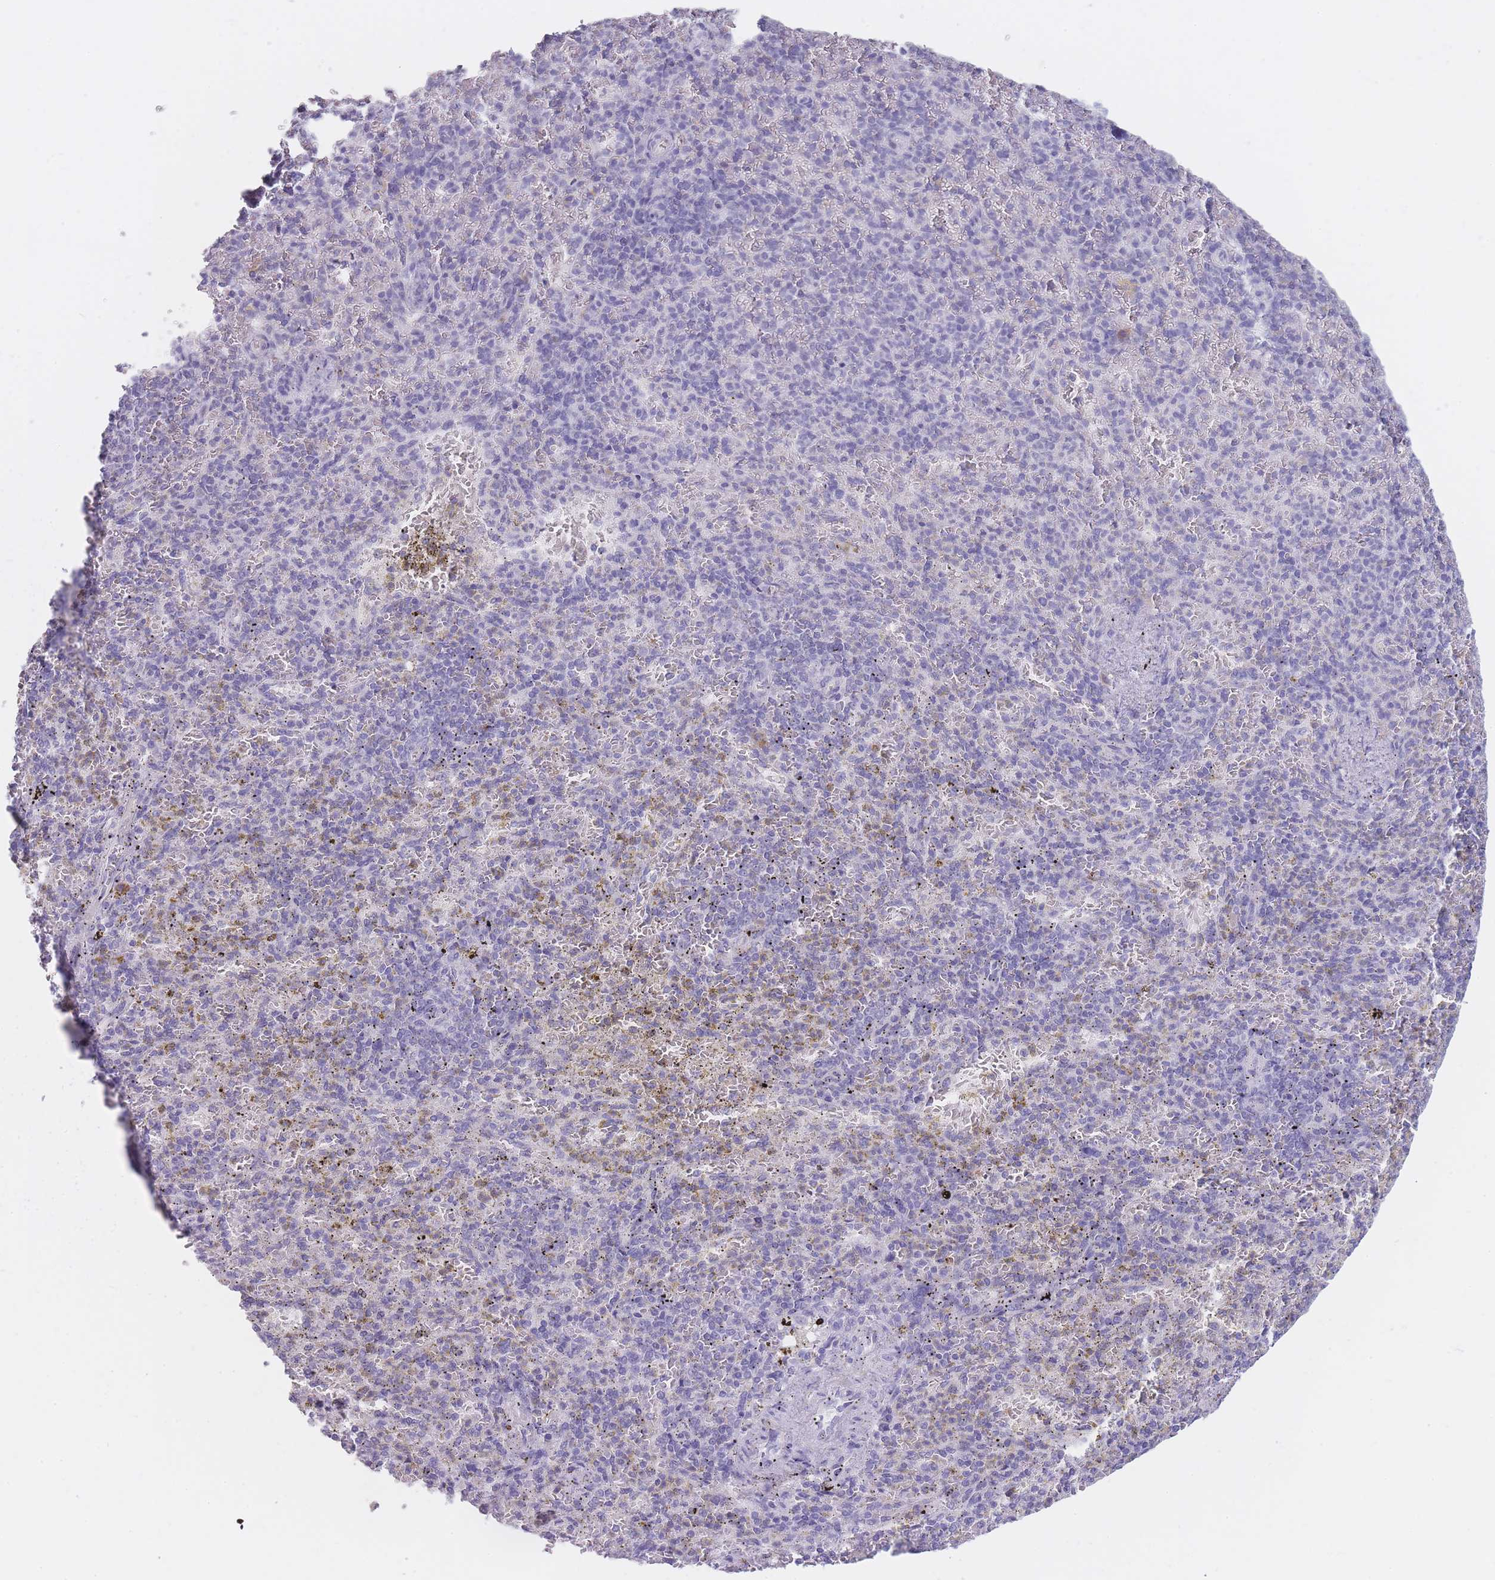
{"staining": {"intensity": "negative", "quantity": "none", "location": "none"}, "tissue": "spleen", "cell_type": "Cells in red pulp", "image_type": "normal", "snomed": [{"axis": "morphology", "description": "Normal tissue, NOS"}, {"axis": "topography", "description": "Spleen"}], "caption": "Immunohistochemistry of normal human spleen demonstrates no positivity in cells in red pulp.", "gene": "DCANP1", "patient": {"sex": "female", "age": 74}}